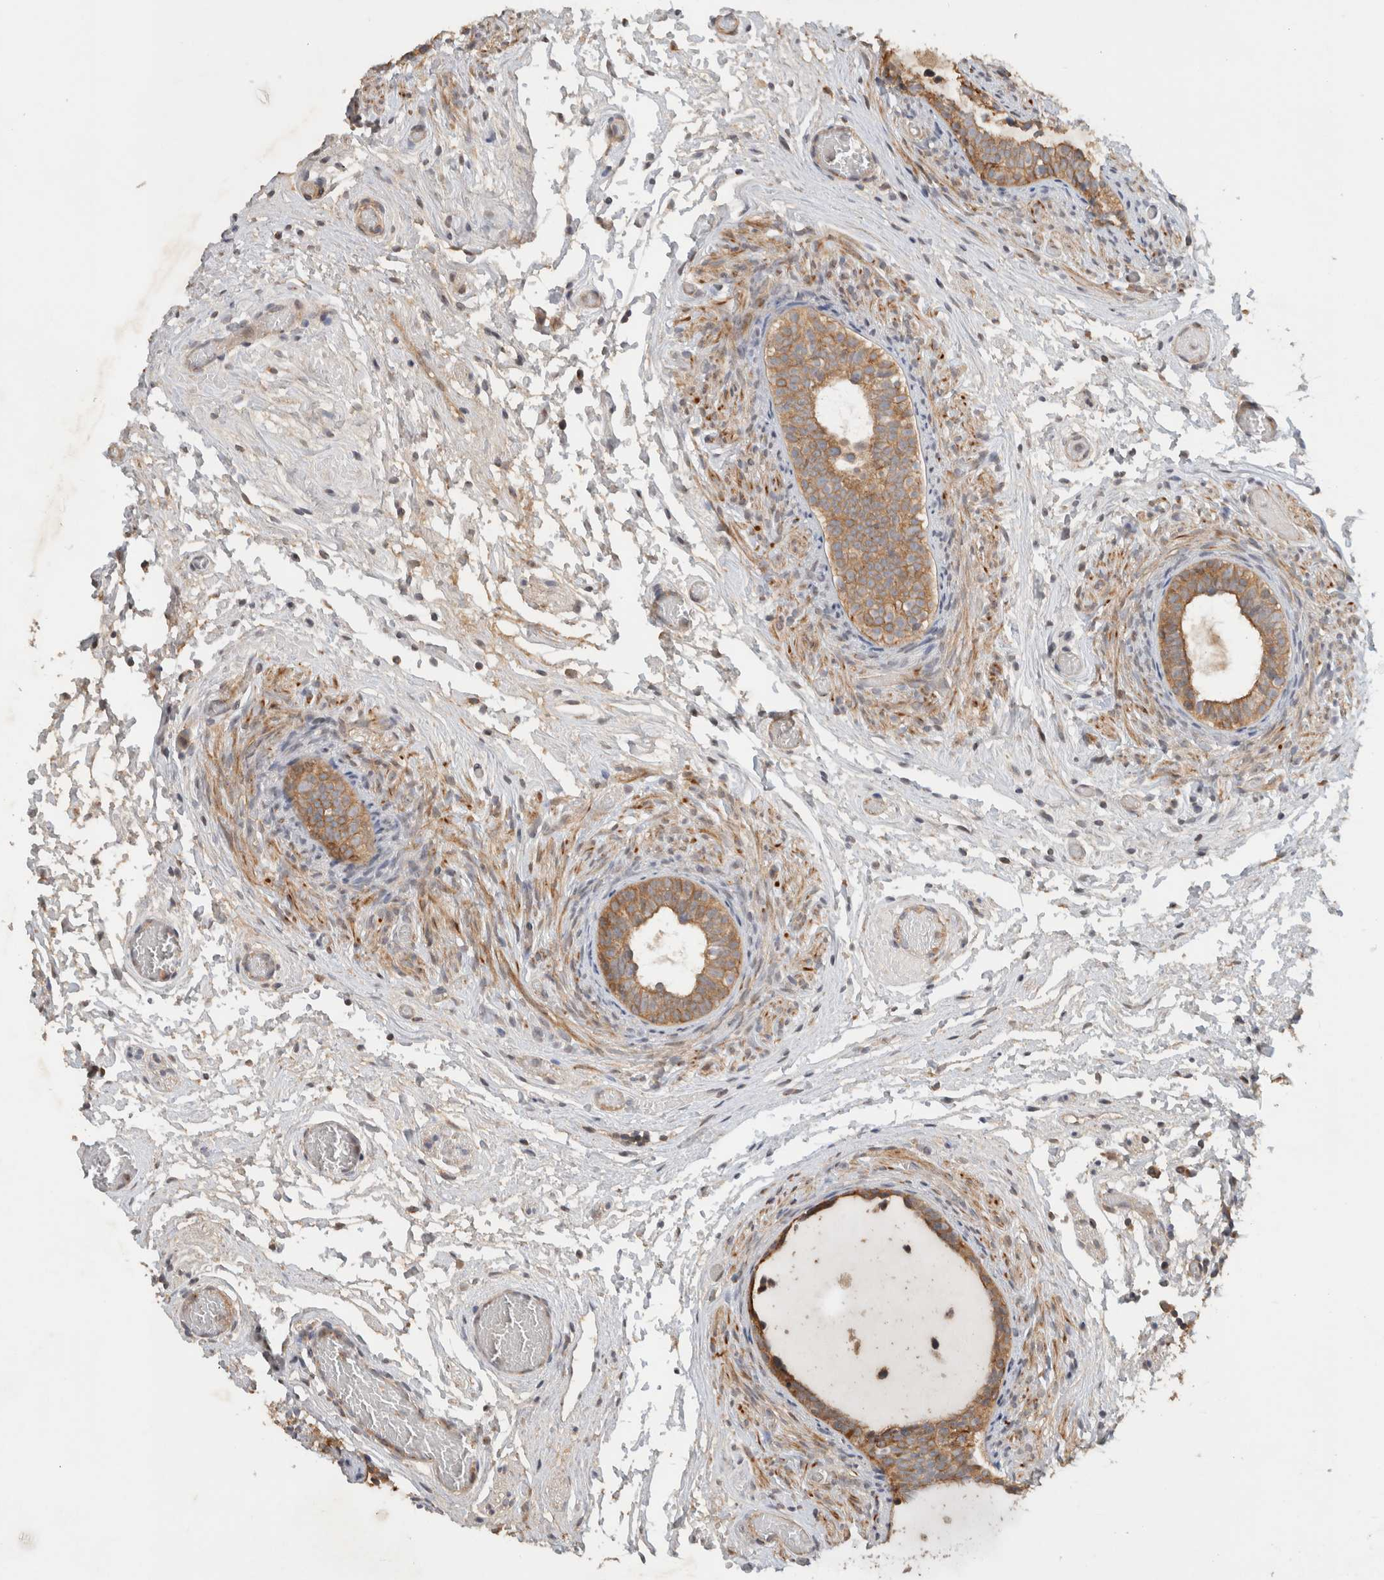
{"staining": {"intensity": "strong", "quantity": "<25%", "location": "cytoplasmic/membranous"}, "tissue": "epididymis", "cell_type": "Glandular cells", "image_type": "normal", "snomed": [{"axis": "morphology", "description": "Normal tissue, NOS"}, {"axis": "topography", "description": "Epididymis"}], "caption": "Protein positivity by immunohistochemistry (IHC) displays strong cytoplasmic/membranous staining in approximately <25% of glandular cells in normal epididymis.", "gene": "ARMC9", "patient": {"sex": "male", "age": 5}}